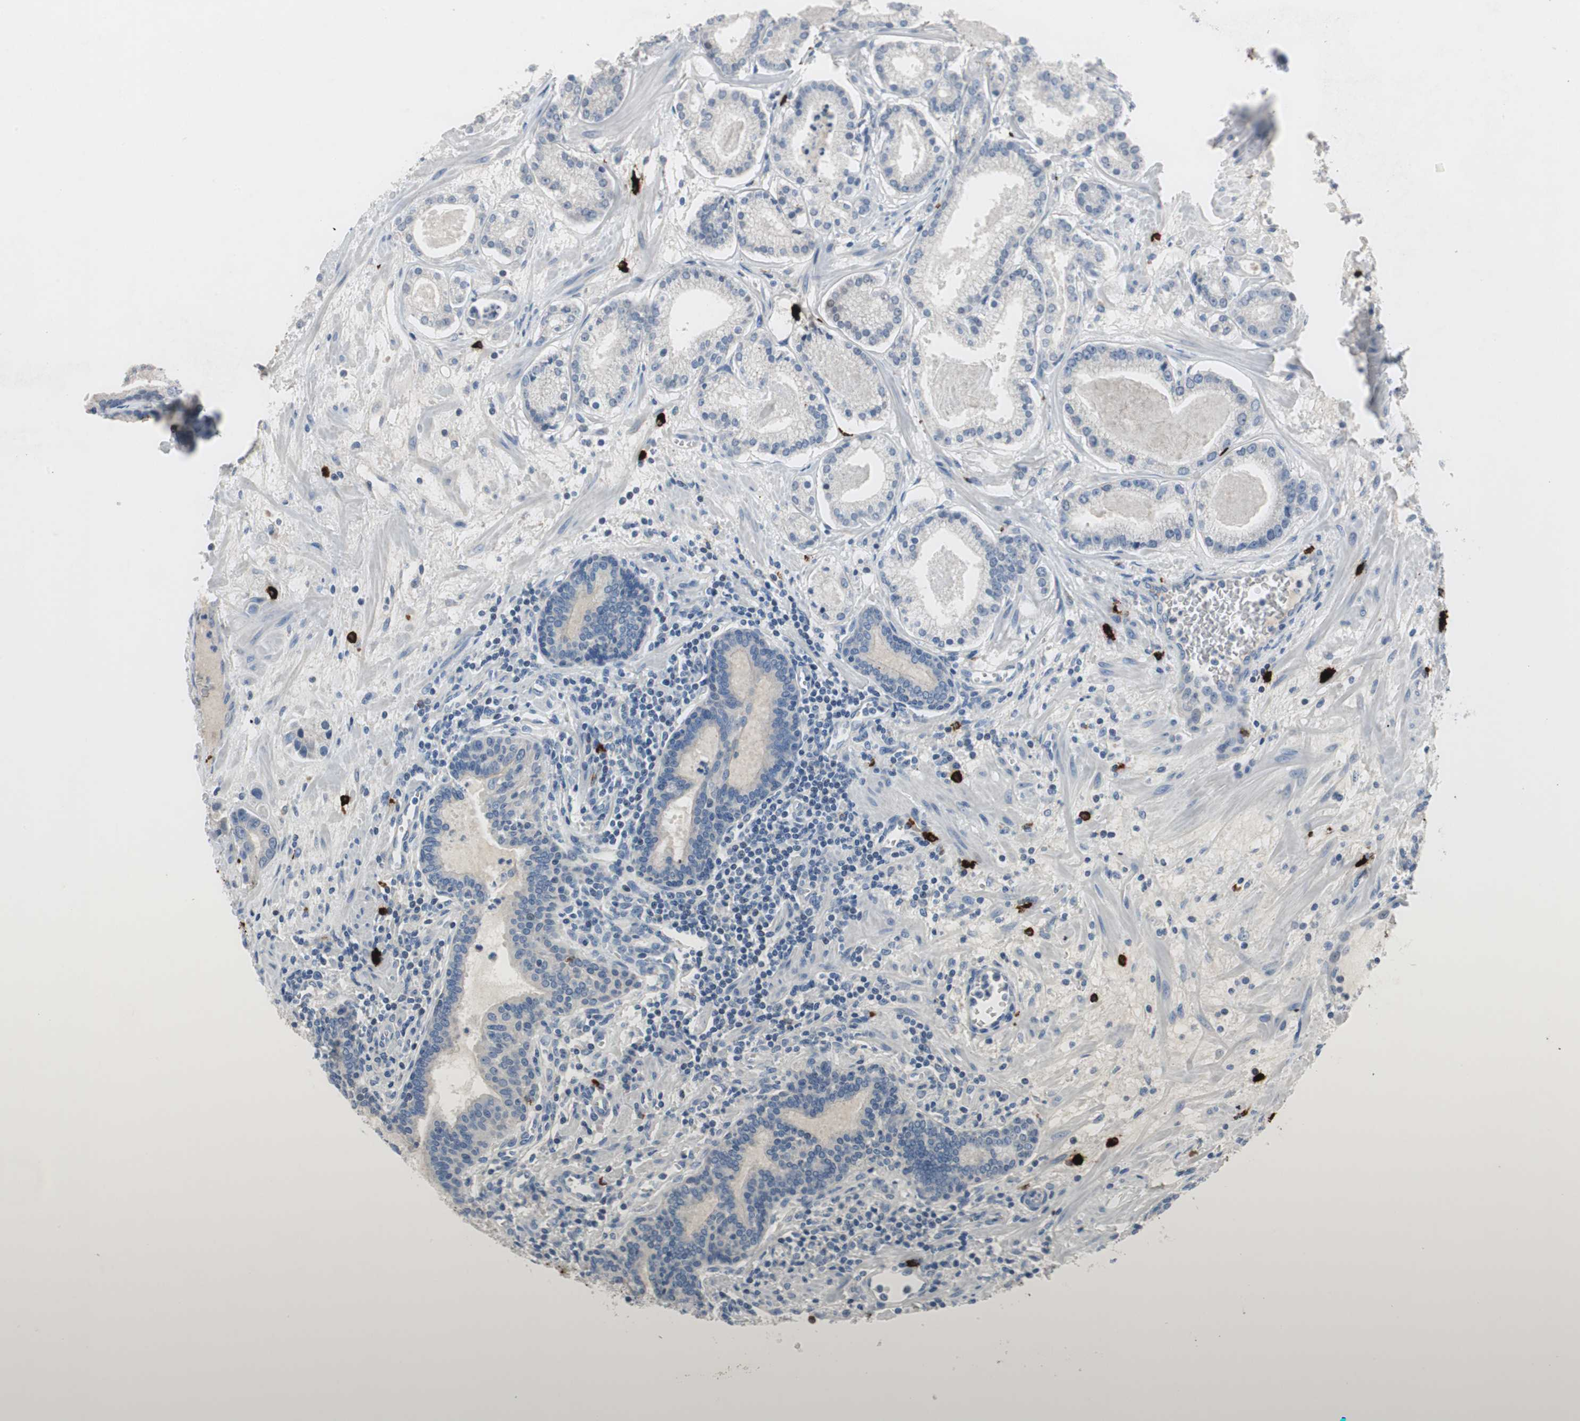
{"staining": {"intensity": "negative", "quantity": "none", "location": "none"}, "tissue": "prostate cancer", "cell_type": "Tumor cells", "image_type": "cancer", "snomed": [{"axis": "morphology", "description": "Adenocarcinoma, Low grade"}, {"axis": "topography", "description": "Prostate"}], "caption": "This is a micrograph of IHC staining of prostate cancer, which shows no expression in tumor cells. (DAB immunohistochemistry (IHC) with hematoxylin counter stain).", "gene": "CPA3", "patient": {"sex": "male", "age": 59}}